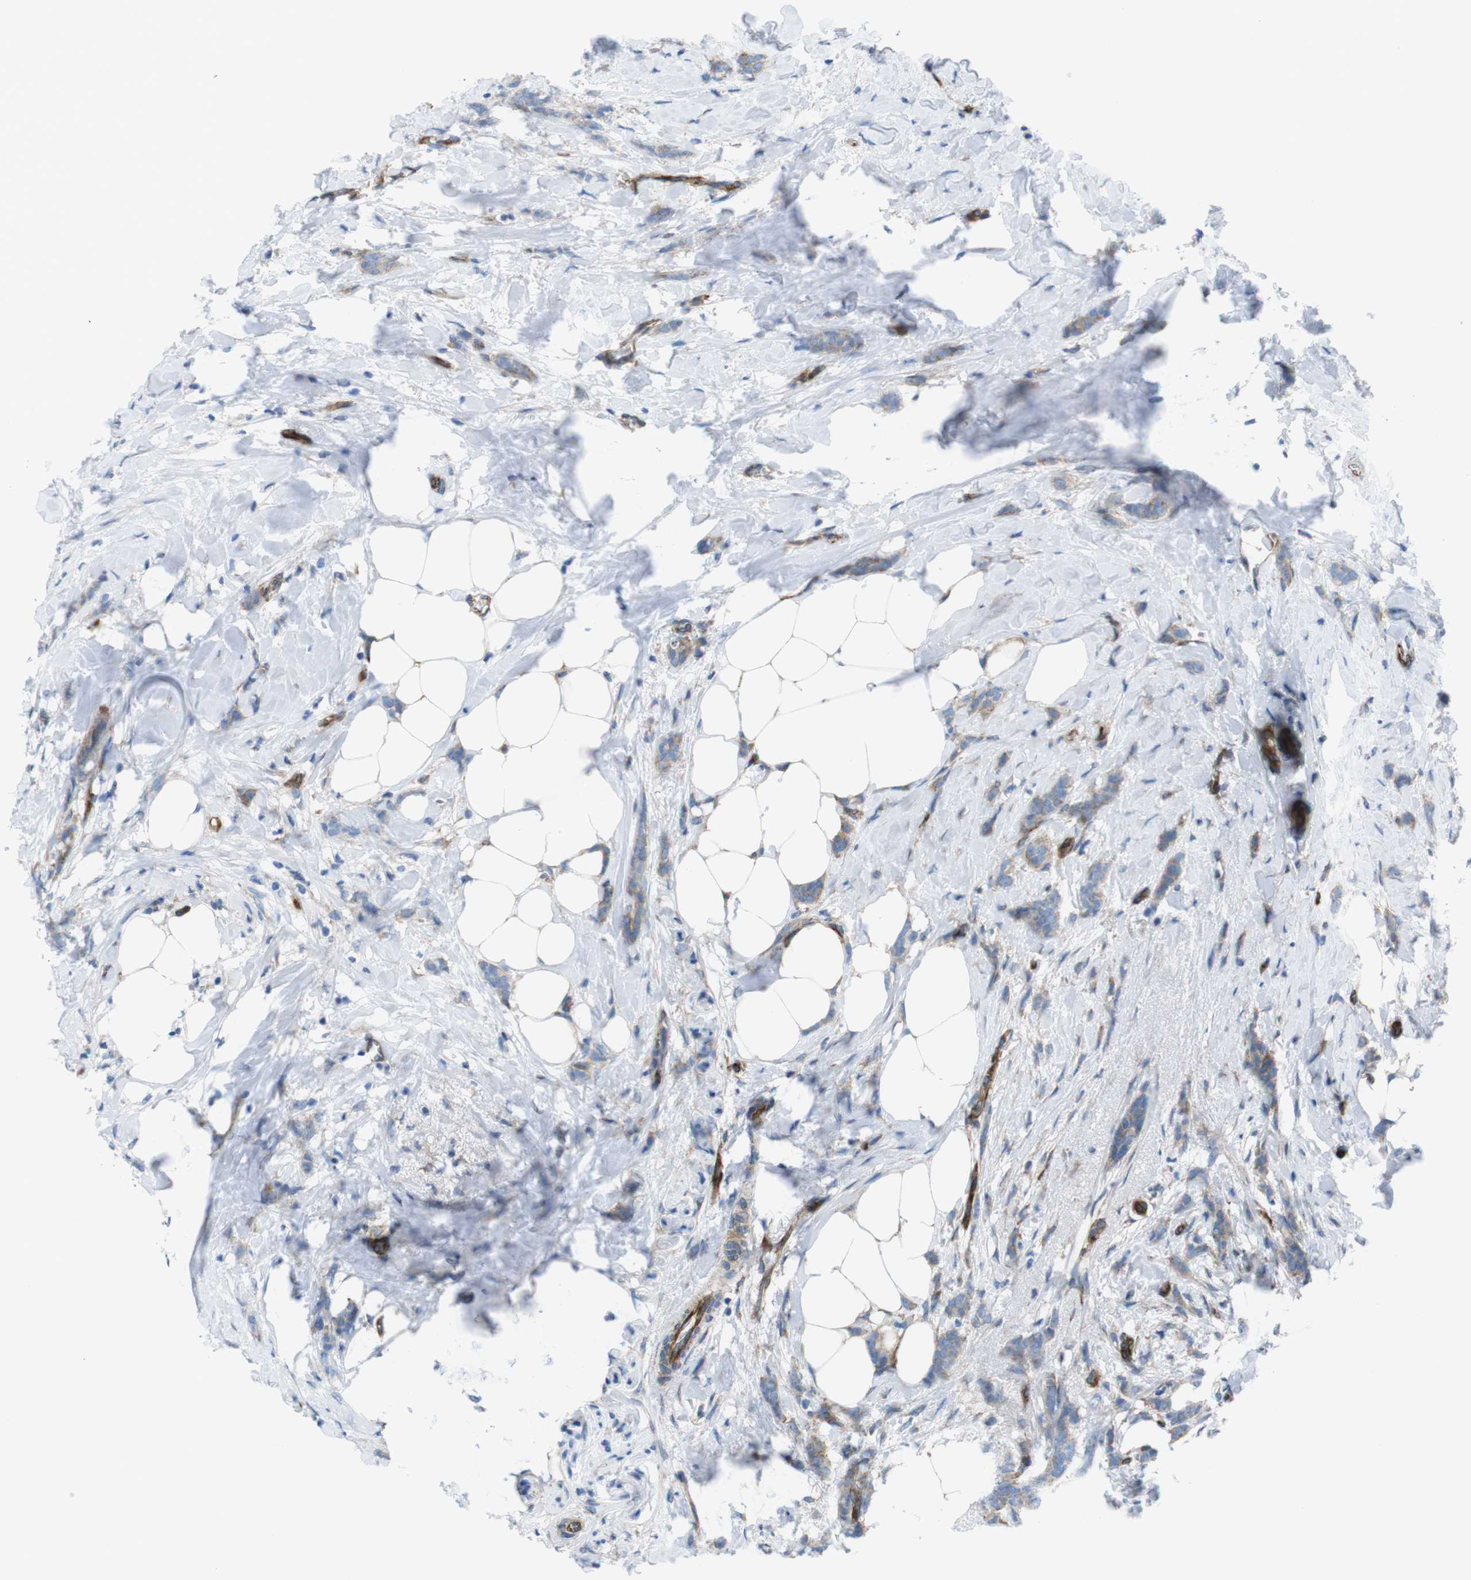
{"staining": {"intensity": "weak", "quantity": ">75%", "location": "cytoplasmic/membranous"}, "tissue": "breast cancer", "cell_type": "Tumor cells", "image_type": "cancer", "snomed": [{"axis": "morphology", "description": "Lobular carcinoma, in situ"}, {"axis": "morphology", "description": "Lobular carcinoma"}, {"axis": "topography", "description": "Breast"}], "caption": "High-magnification brightfield microscopy of breast cancer stained with DAB (brown) and counterstained with hematoxylin (blue). tumor cells exhibit weak cytoplasmic/membranous expression is appreciated in about>75% of cells.", "gene": "DIAPH2", "patient": {"sex": "female", "age": 41}}